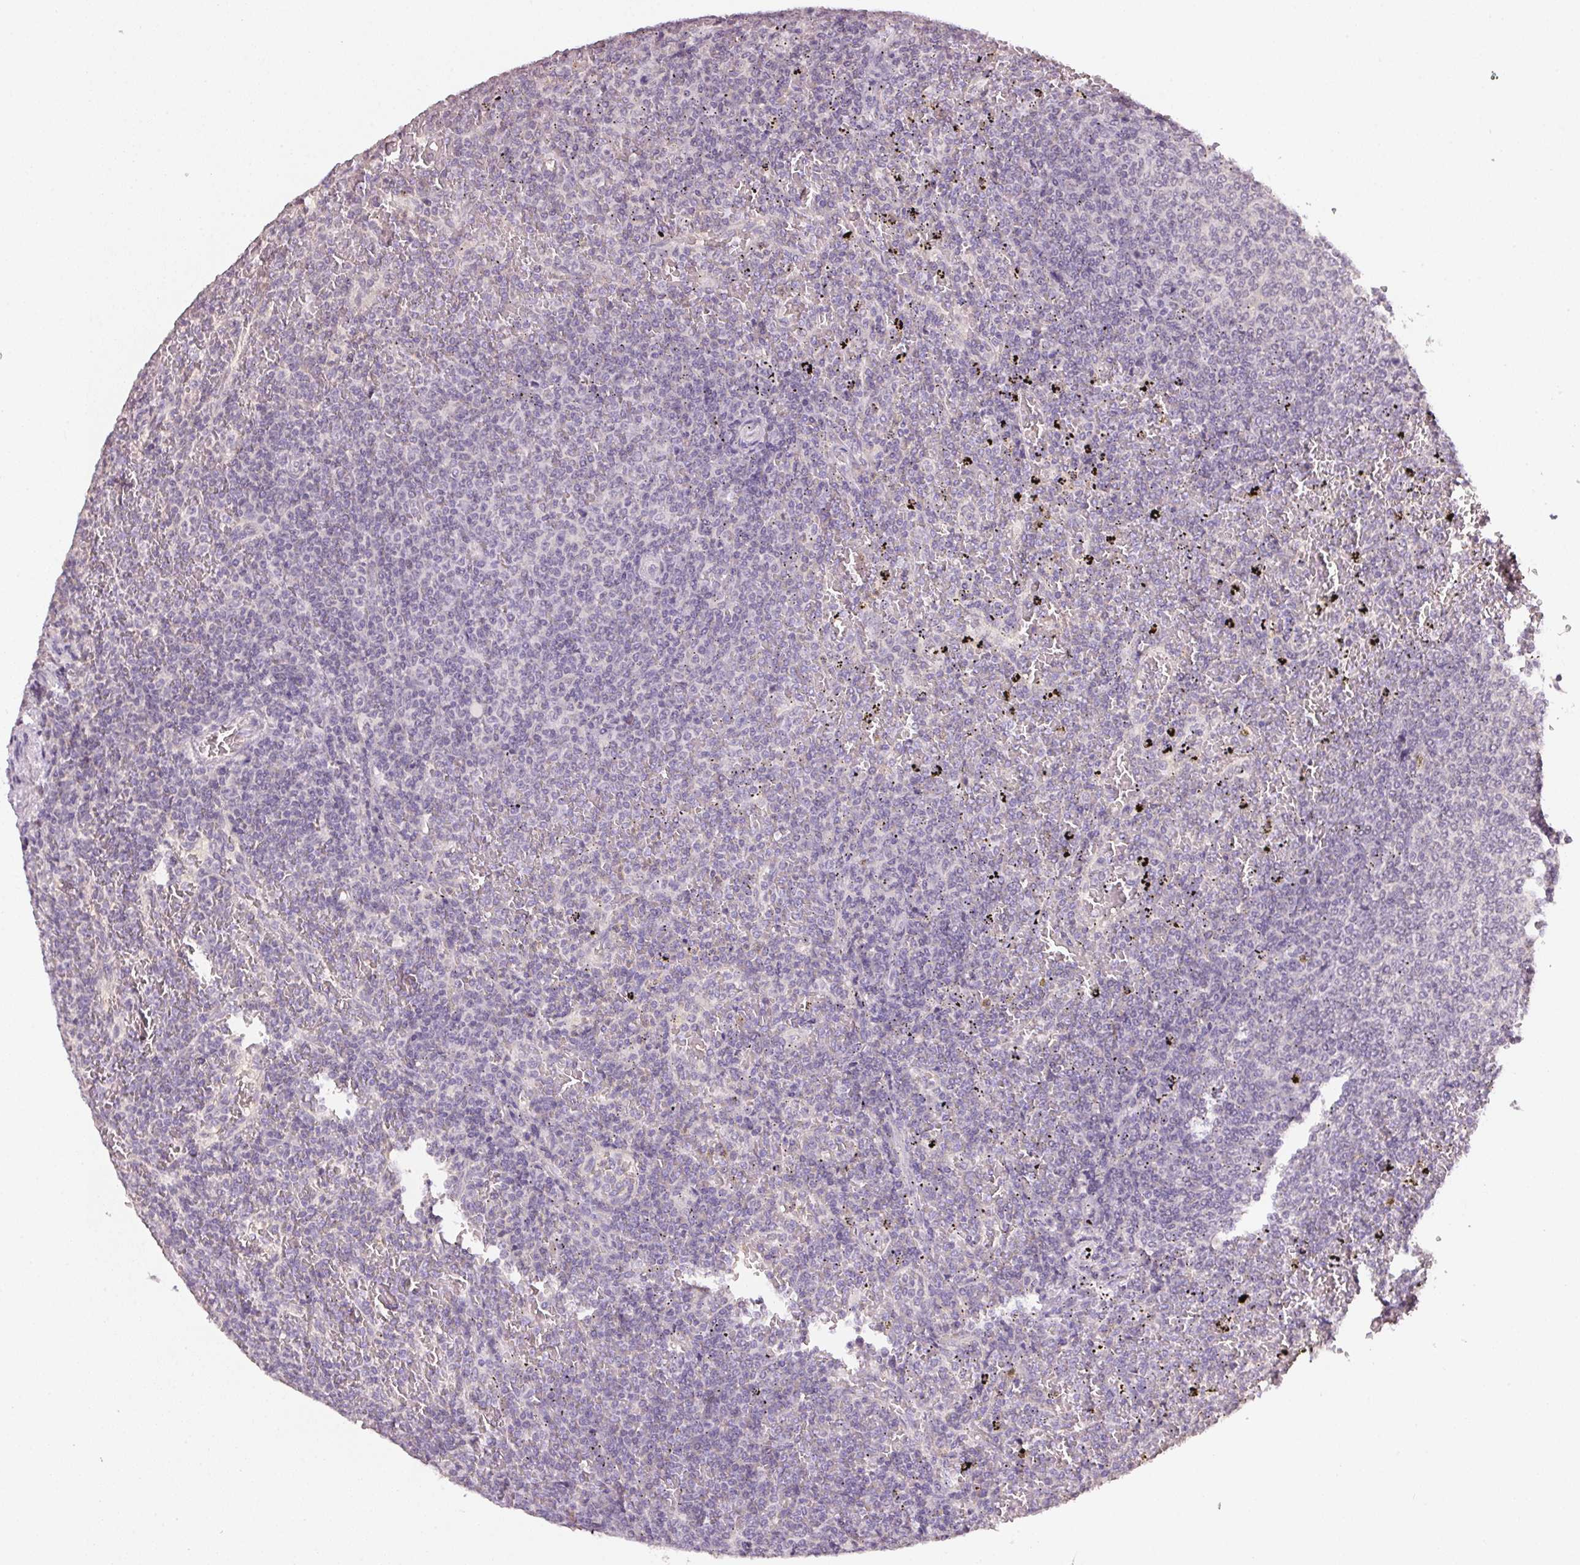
{"staining": {"intensity": "negative", "quantity": "none", "location": "none"}, "tissue": "lymphoma", "cell_type": "Tumor cells", "image_type": "cancer", "snomed": [{"axis": "morphology", "description": "Malignant lymphoma, non-Hodgkin's type, Low grade"}, {"axis": "topography", "description": "Spleen"}], "caption": "A histopathology image of human malignant lymphoma, non-Hodgkin's type (low-grade) is negative for staining in tumor cells.", "gene": "ALDH8A1", "patient": {"sex": "female", "age": 77}}